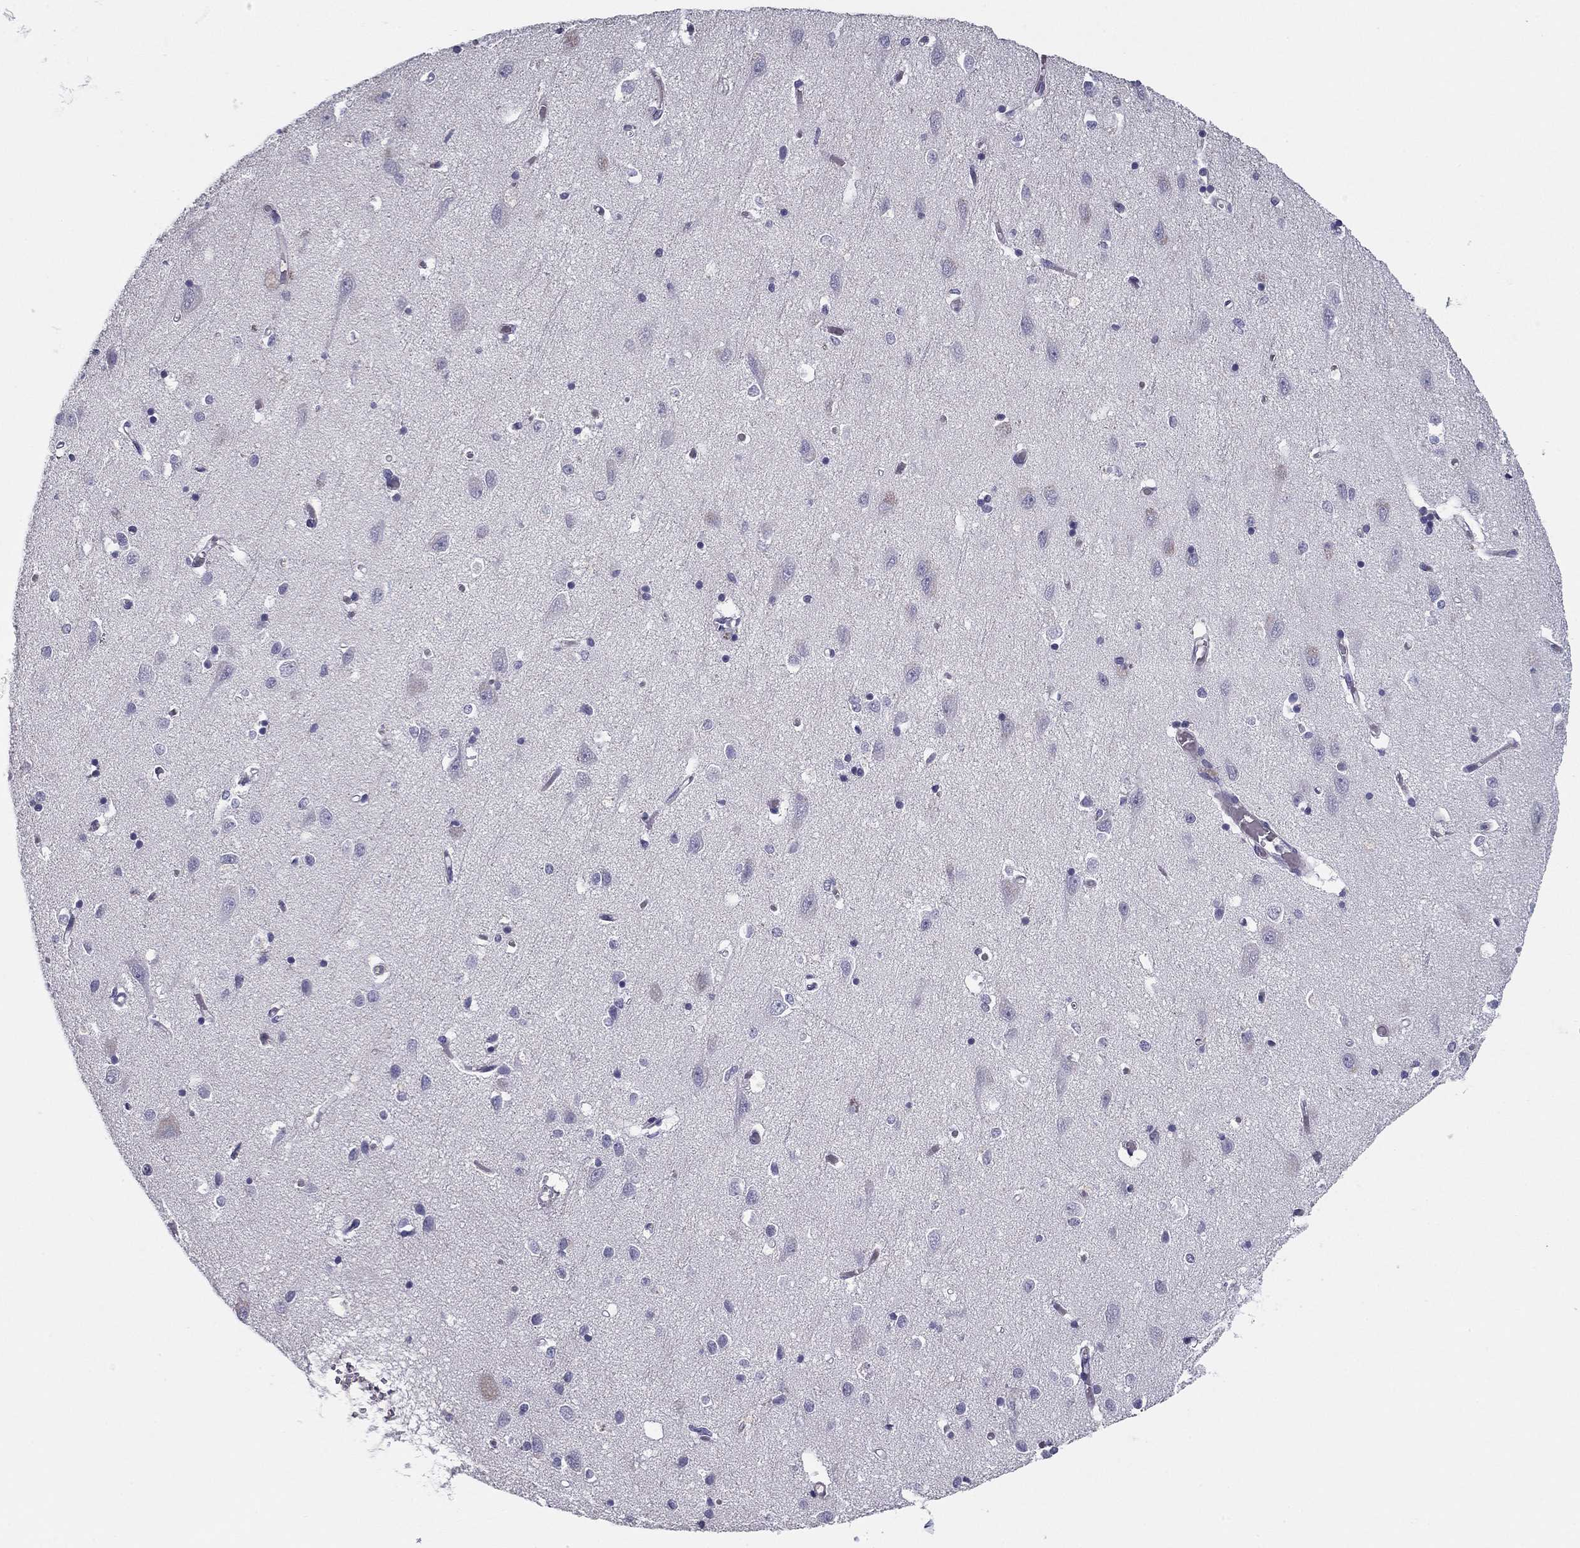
{"staining": {"intensity": "negative", "quantity": "none", "location": "none"}, "tissue": "cerebral cortex", "cell_type": "Endothelial cells", "image_type": "normal", "snomed": [{"axis": "morphology", "description": "Normal tissue, NOS"}, {"axis": "topography", "description": "Cerebral cortex"}], "caption": "Endothelial cells are negative for brown protein staining in unremarkable cerebral cortex. (Brightfield microscopy of DAB immunohistochemistry at high magnification).", "gene": "FLNC", "patient": {"sex": "male", "age": 70}}